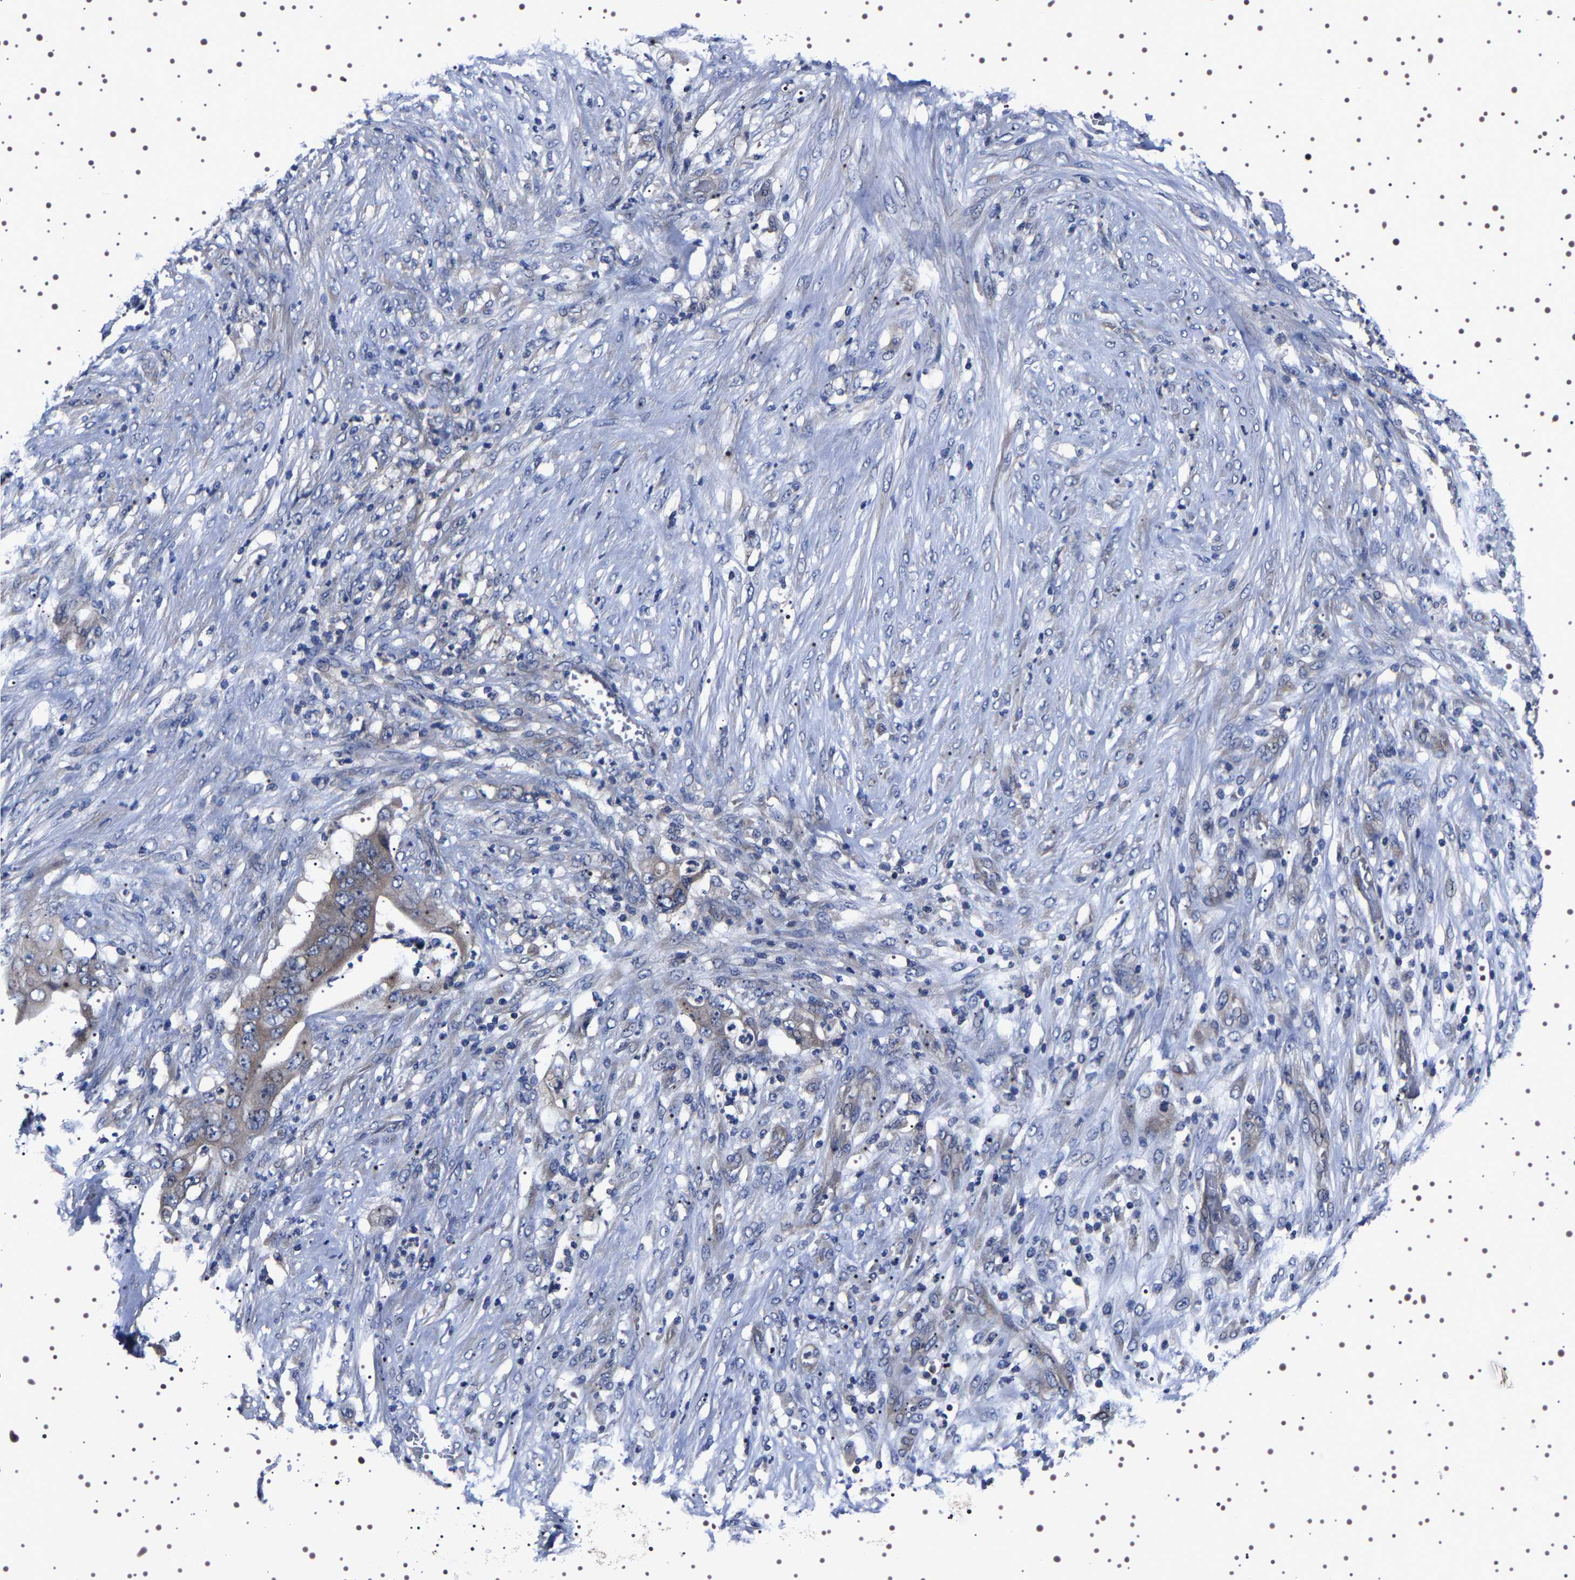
{"staining": {"intensity": "weak", "quantity": "<25%", "location": "cytoplasmic/membranous"}, "tissue": "stomach cancer", "cell_type": "Tumor cells", "image_type": "cancer", "snomed": [{"axis": "morphology", "description": "Adenocarcinoma, NOS"}, {"axis": "topography", "description": "Stomach"}], "caption": "This is an immunohistochemistry (IHC) micrograph of human adenocarcinoma (stomach). There is no positivity in tumor cells.", "gene": "TARBP1", "patient": {"sex": "female", "age": 73}}